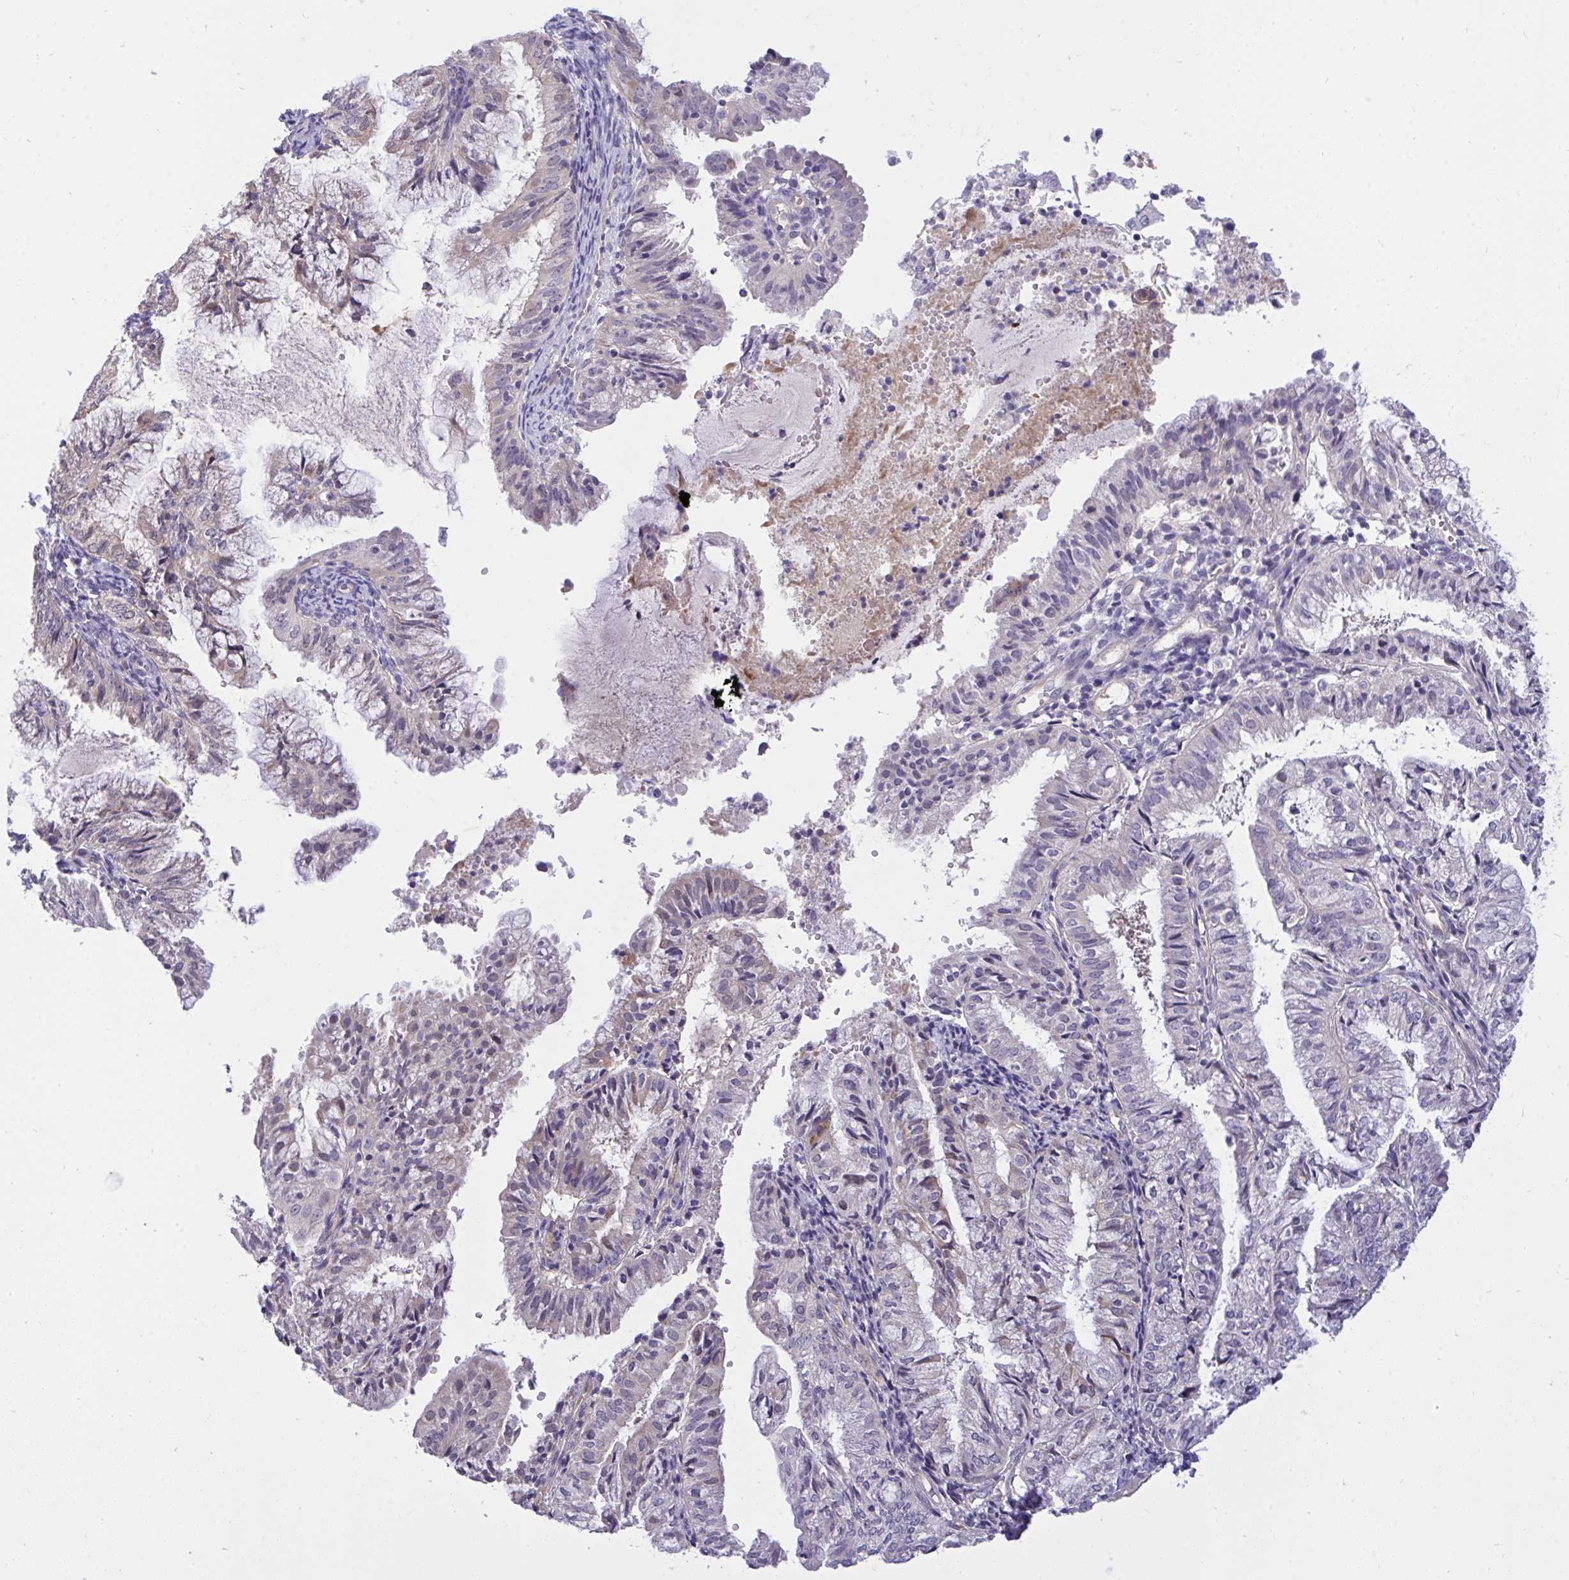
{"staining": {"intensity": "weak", "quantity": "<25%", "location": "cytoplasmic/membranous"}, "tissue": "endometrial cancer", "cell_type": "Tumor cells", "image_type": "cancer", "snomed": [{"axis": "morphology", "description": "Adenocarcinoma, NOS"}, {"axis": "topography", "description": "Endometrium"}], "caption": "Tumor cells show no significant protein staining in endometrial cancer (adenocarcinoma). (DAB immunohistochemistry (IHC), high magnification).", "gene": "C19orf54", "patient": {"sex": "female", "age": 55}}